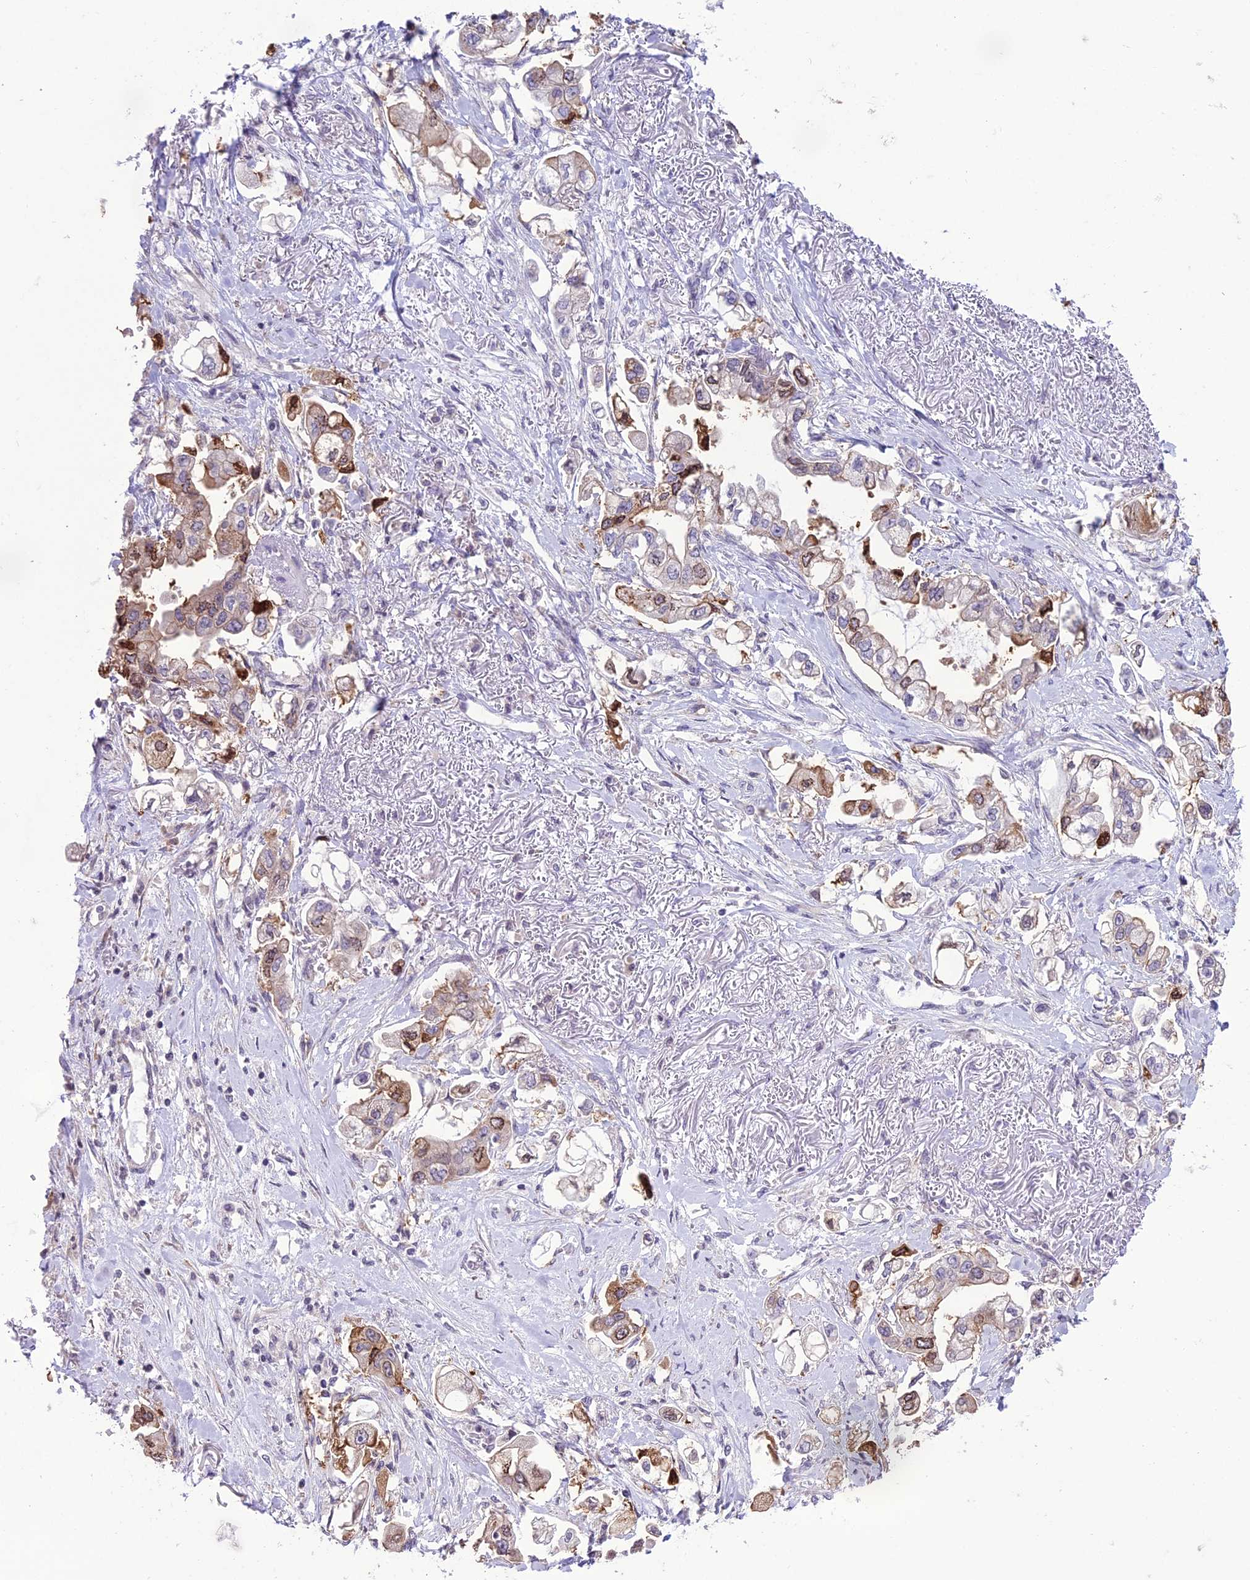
{"staining": {"intensity": "moderate", "quantity": "<25%", "location": "cytoplasmic/membranous,nuclear"}, "tissue": "stomach cancer", "cell_type": "Tumor cells", "image_type": "cancer", "snomed": [{"axis": "morphology", "description": "Adenocarcinoma, NOS"}, {"axis": "topography", "description": "Stomach"}], "caption": "IHC (DAB) staining of human stomach adenocarcinoma exhibits moderate cytoplasmic/membranous and nuclear protein positivity in about <25% of tumor cells.", "gene": "RPS26", "patient": {"sex": "male", "age": 62}}